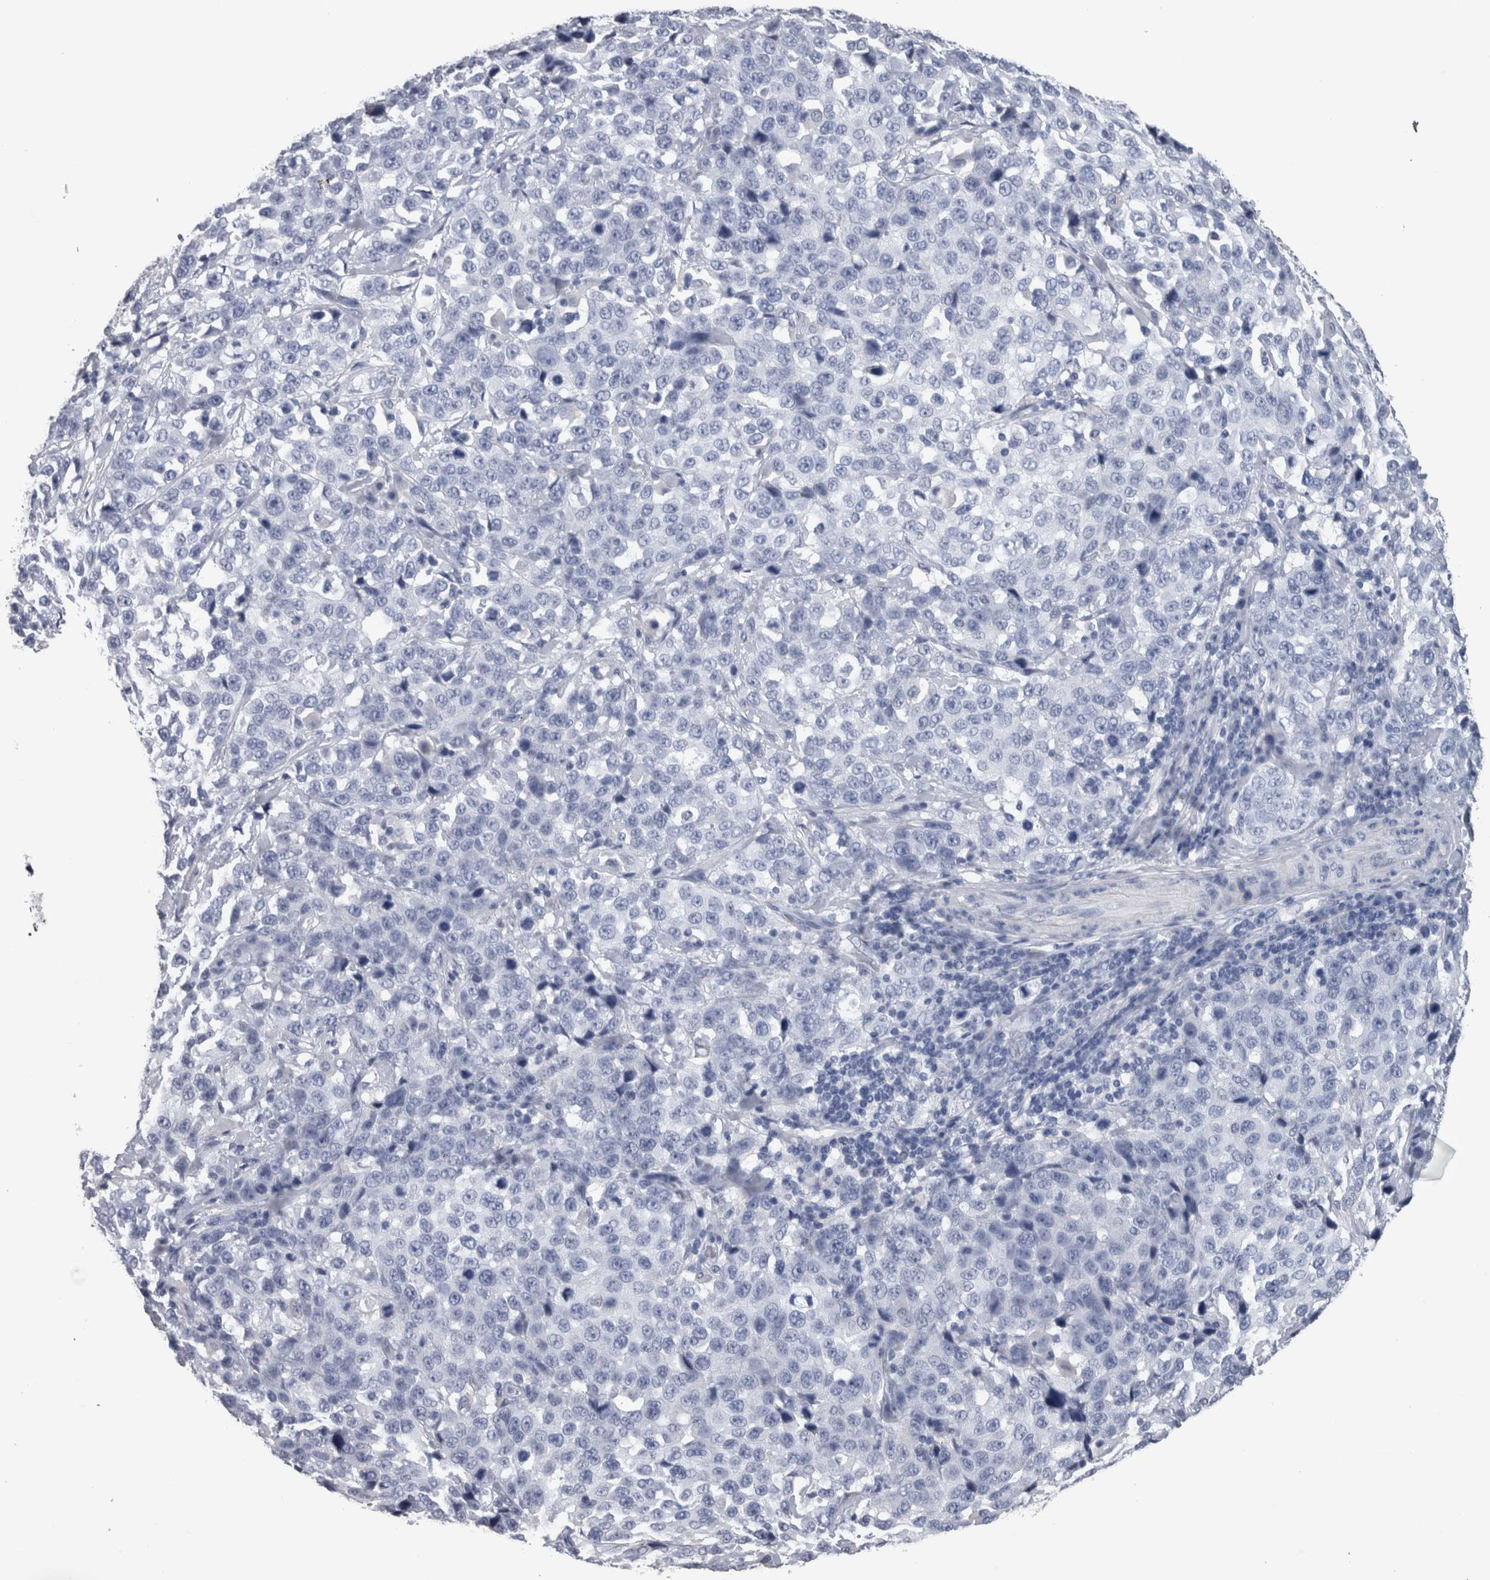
{"staining": {"intensity": "negative", "quantity": "none", "location": "none"}, "tissue": "stomach cancer", "cell_type": "Tumor cells", "image_type": "cancer", "snomed": [{"axis": "morphology", "description": "Normal tissue, NOS"}, {"axis": "morphology", "description": "Adenocarcinoma, NOS"}, {"axis": "topography", "description": "Stomach"}], "caption": "Stomach cancer was stained to show a protein in brown. There is no significant positivity in tumor cells.", "gene": "CA8", "patient": {"sex": "male", "age": 48}}